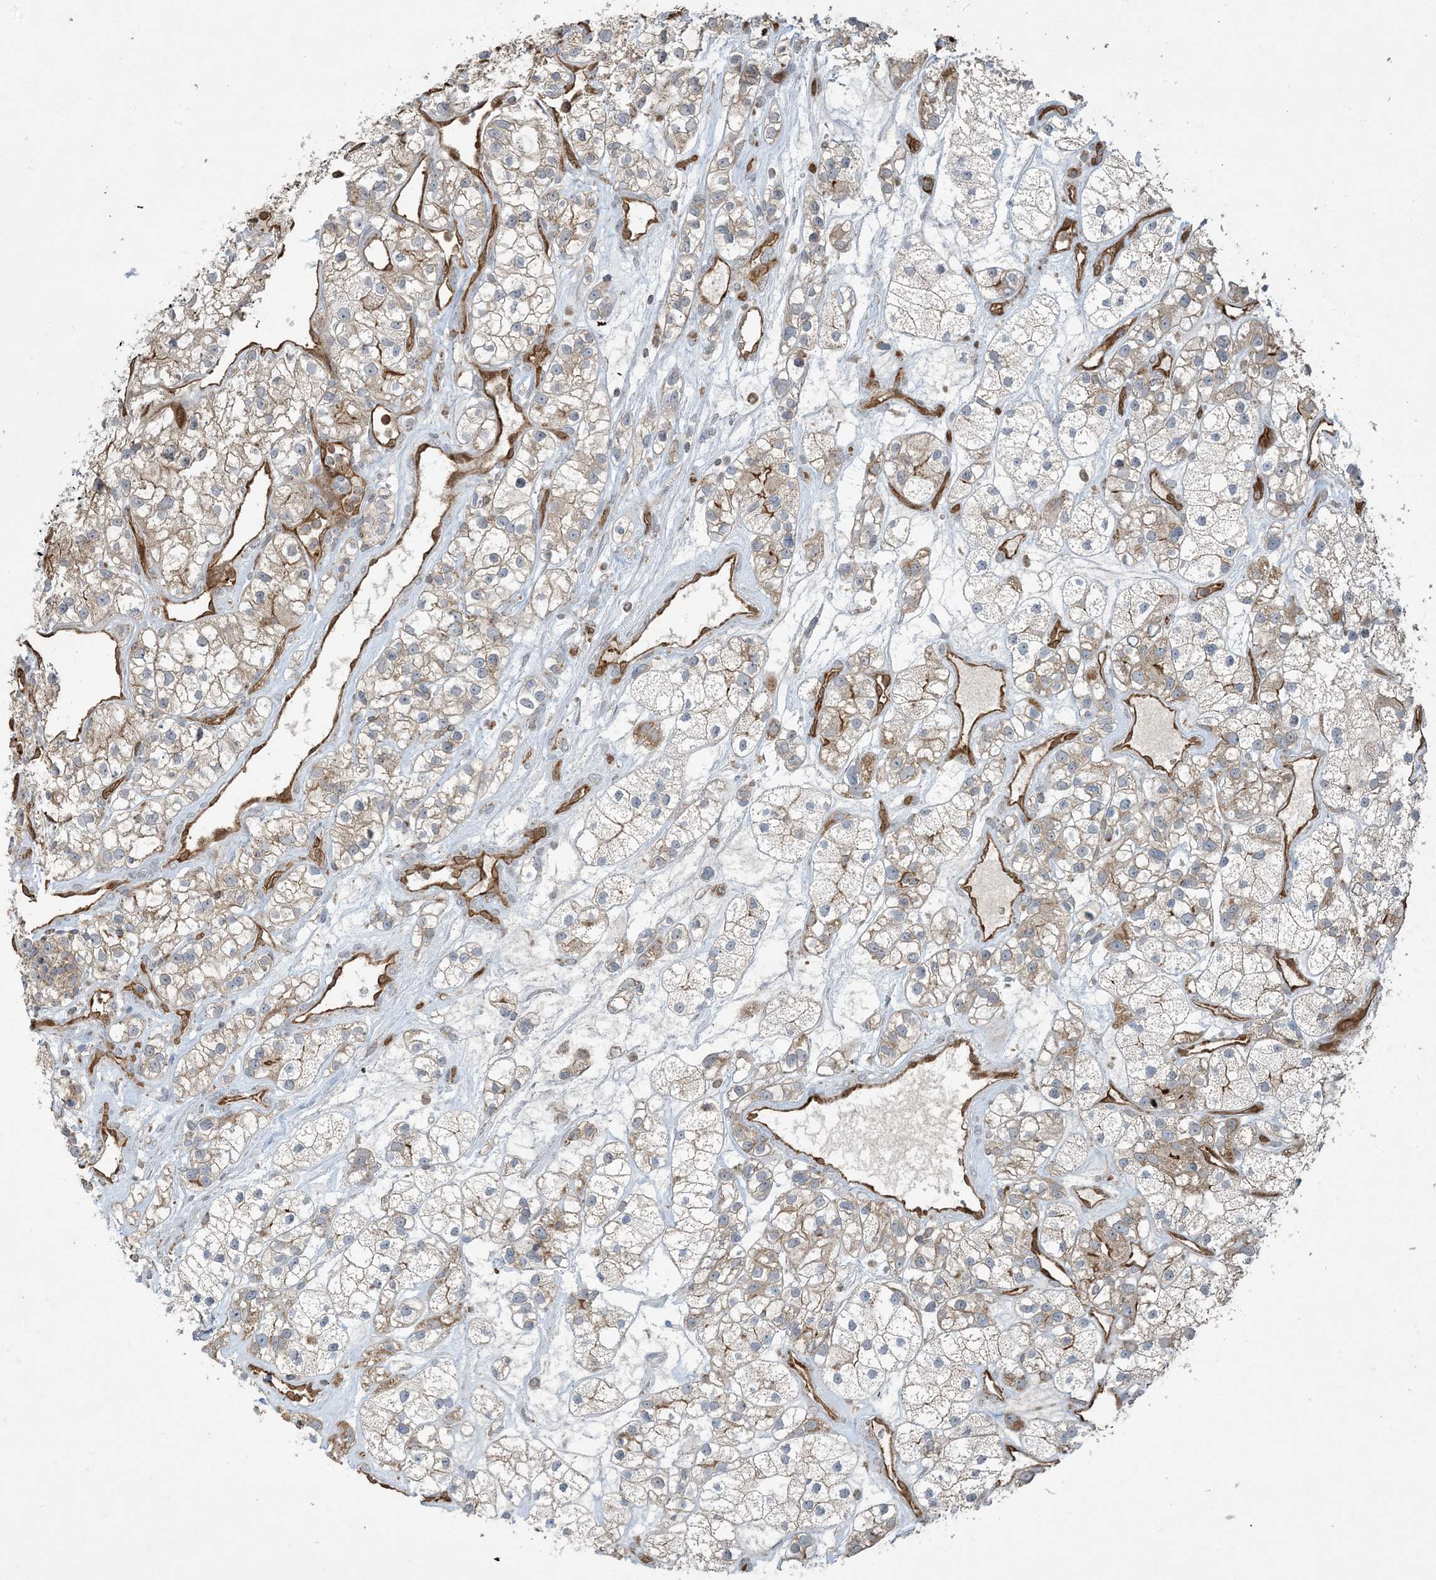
{"staining": {"intensity": "moderate", "quantity": "<25%", "location": "cytoplasmic/membranous"}, "tissue": "renal cancer", "cell_type": "Tumor cells", "image_type": "cancer", "snomed": [{"axis": "morphology", "description": "Adenocarcinoma, NOS"}, {"axis": "topography", "description": "Kidney"}], "caption": "The histopathology image exhibits a brown stain indicating the presence of a protein in the cytoplasmic/membranous of tumor cells in renal adenocarcinoma. The staining was performed using DAB to visualize the protein expression in brown, while the nuclei were stained in blue with hematoxylin (Magnification: 20x).", "gene": "PPM1F", "patient": {"sex": "female", "age": 57}}